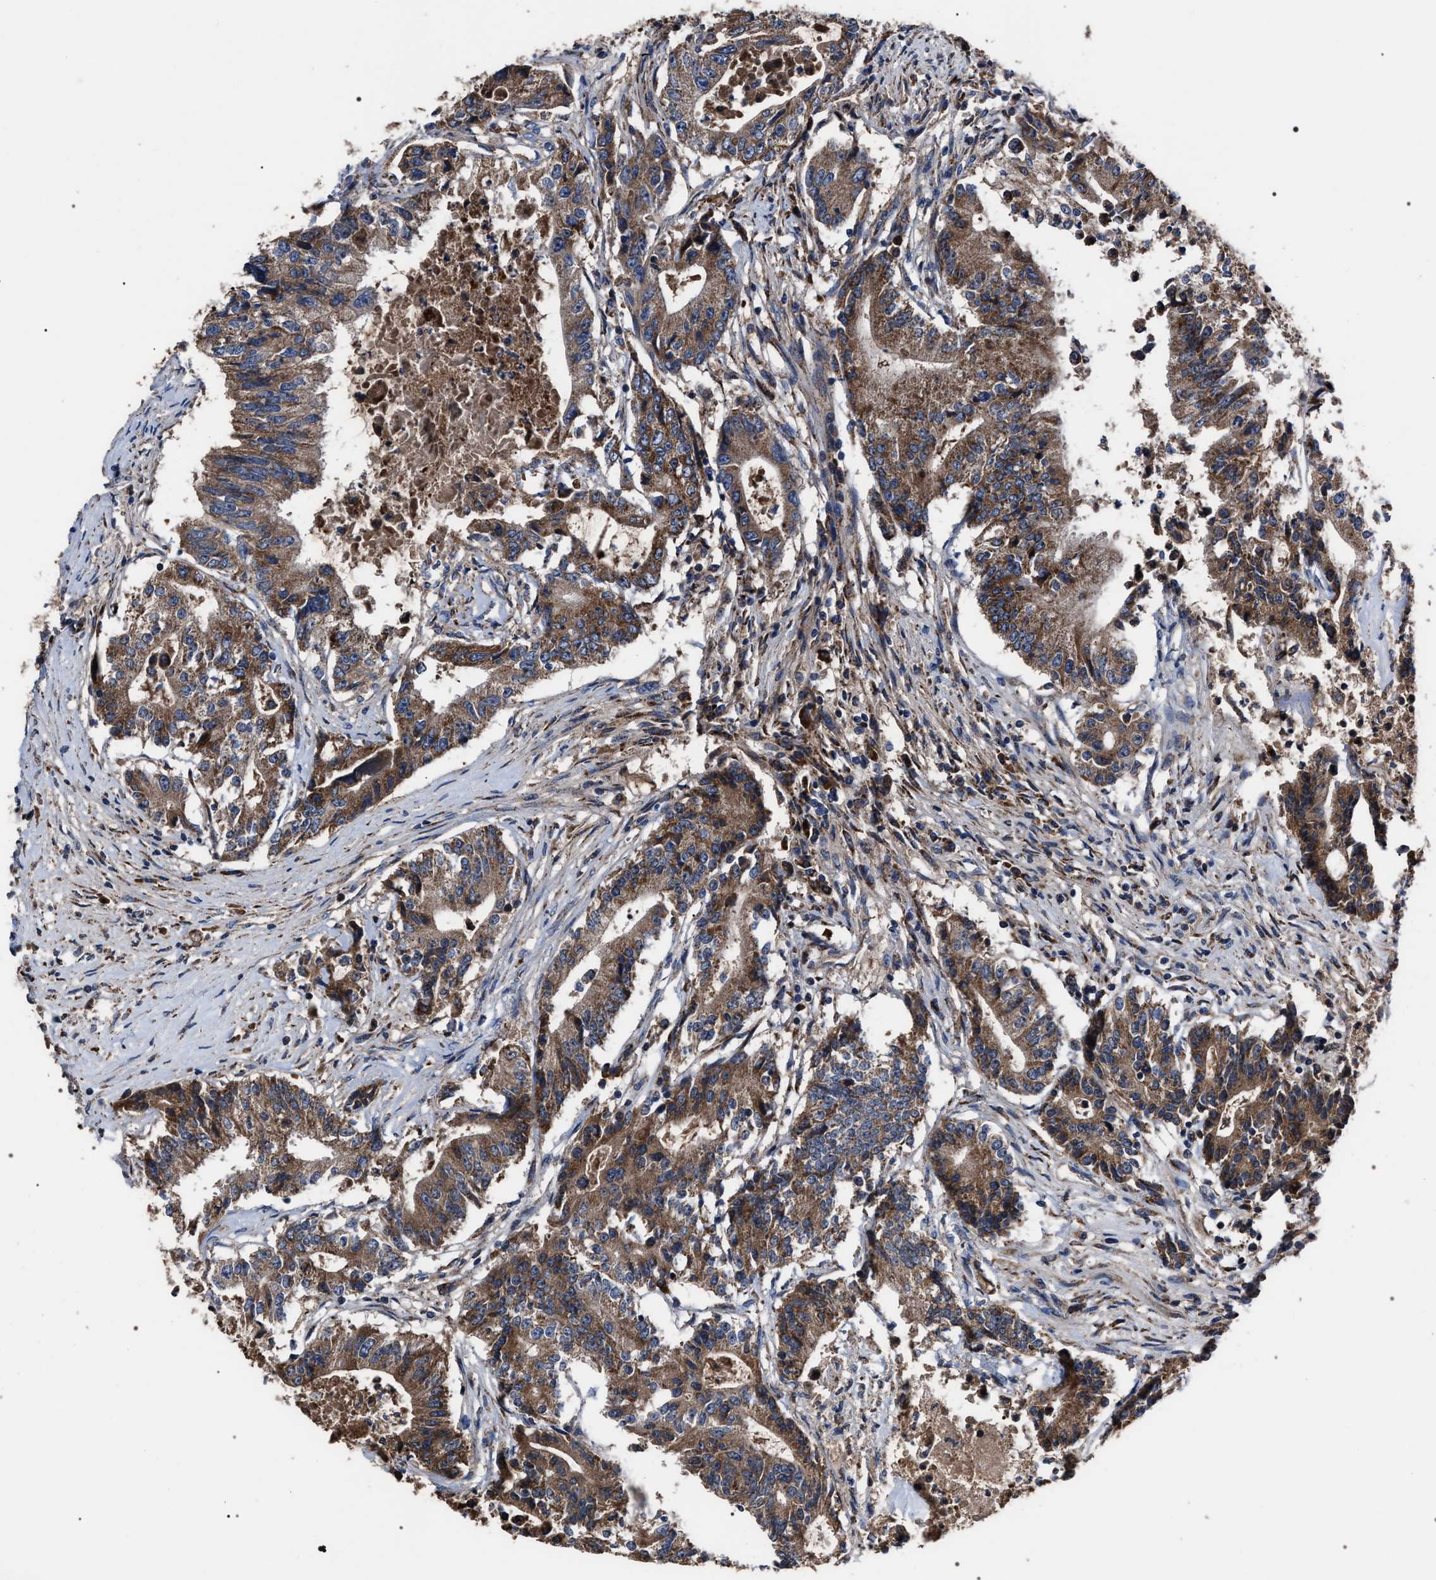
{"staining": {"intensity": "moderate", "quantity": ">75%", "location": "cytoplasmic/membranous"}, "tissue": "colorectal cancer", "cell_type": "Tumor cells", "image_type": "cancer", "snomed": [{"axis": "morphology", "description": "Adenocarcinoma, NOS"}, {"axis": "topography", "description": "Colon"}], "caption": "Immunohistochemistry (DAB) staining of human adenocarcinoma (colorectal) reveals moderate cytoplasmic/membranous protein positivity in approximately >75% of tumor cells. The staining is performed using DAB (3,3'-diaminobenzidine) brown chromogen to label protein expression. The nuclei are counter-stained blue using hematoxylin.", "gene": "MACC1", "patient": {"sex": "female", "age": 77}}